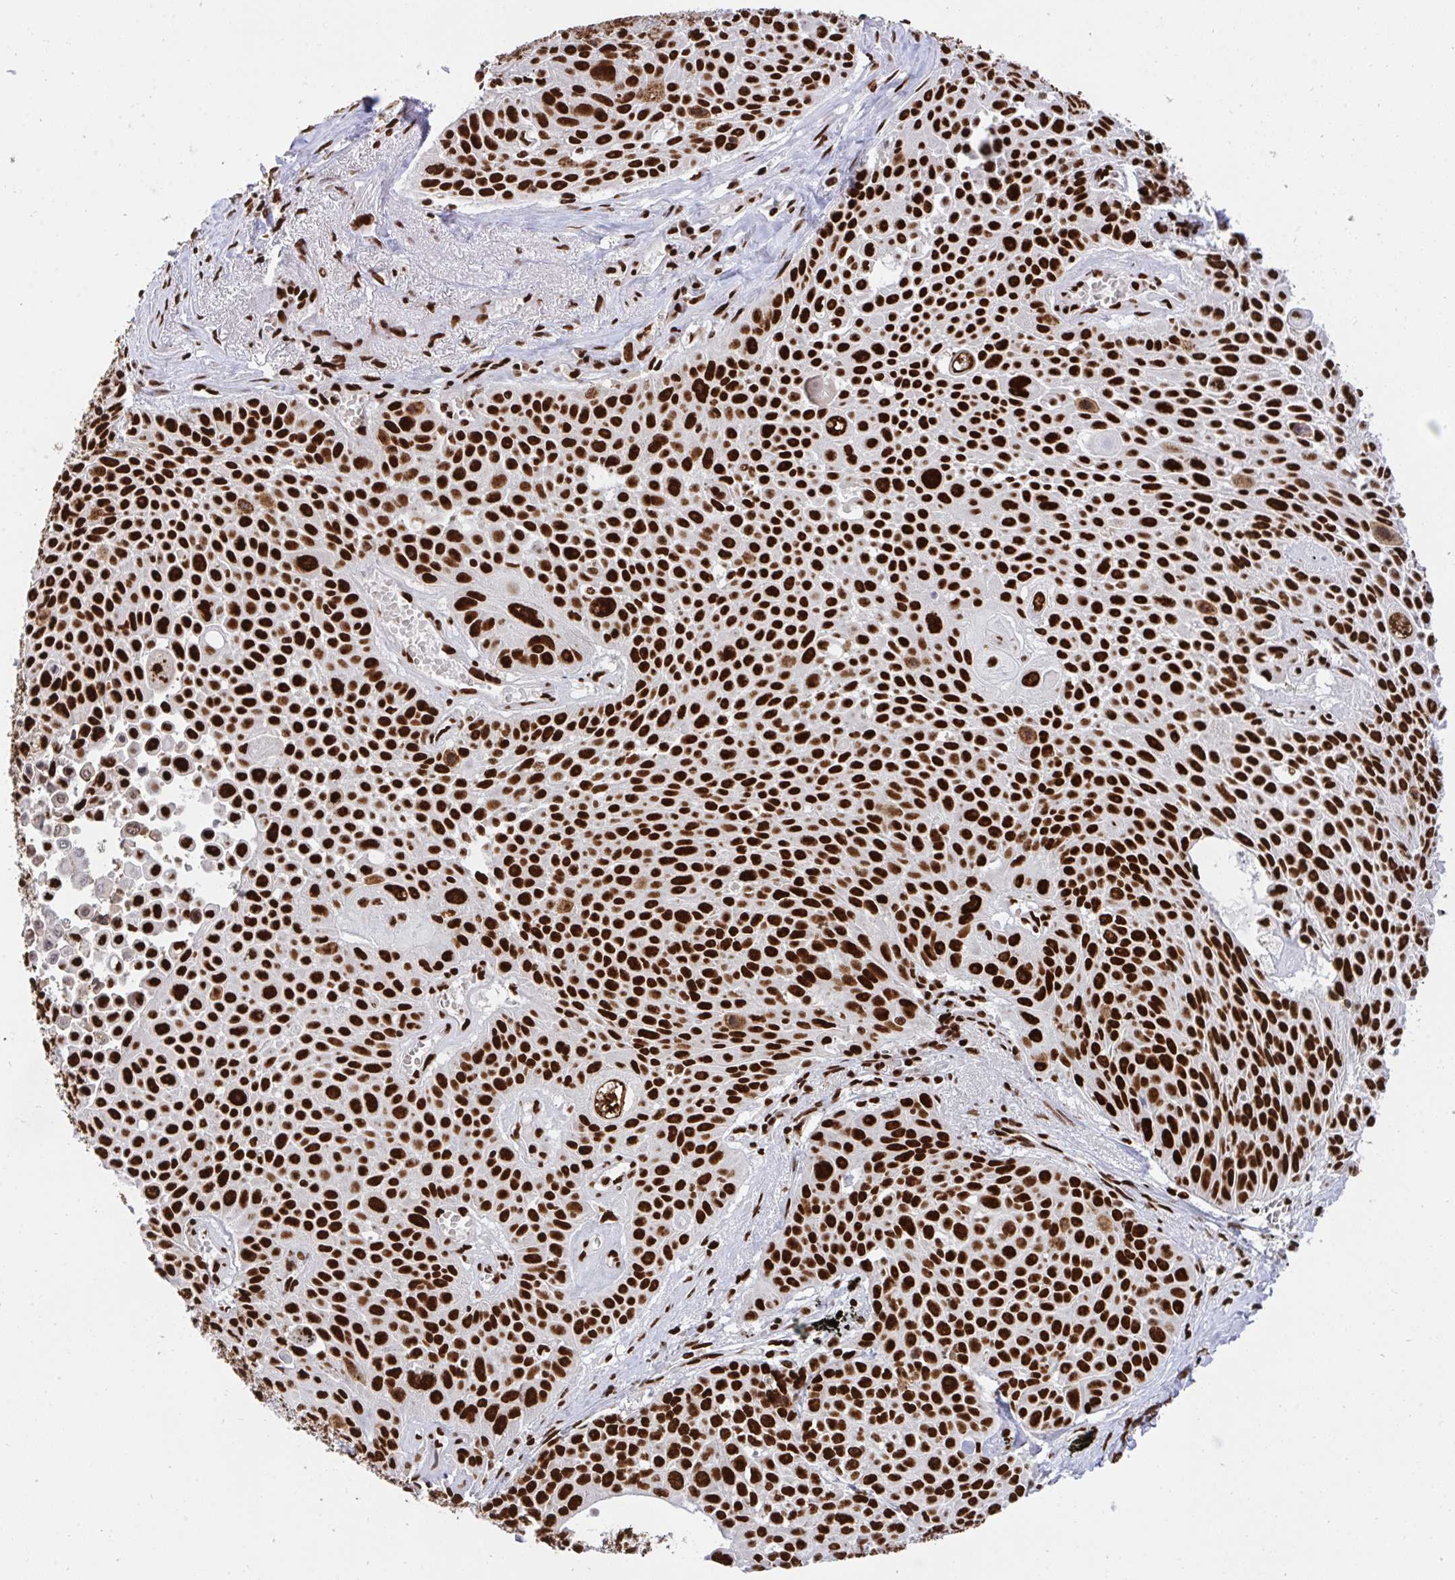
{"staining": {"intensity": "strong", "quantity": ">75%", "location": "nuclear"}, "tissue": "lung cancer", "cell_type": "Tumor cells", "image_type": "cancer", "snomed": [{"axis": "morphology", "description": "Squamous cell carcinoma, NOS"}, {"axis": "morphology", "description": "Squamous cell carcinoma, metastatic, NOS"}, {"axis": "topography", "description": "Lymph node"}, {"axis": "topography", "description": "Lung"}], "caption": "Tumor cells reveal high levels of strong nuclear staining in about >75% of cells in human lung cancer. The staining was performed using DAB, with brown indicating positive protein expression. Nuclei are stained blue with hematoxylin.", "gene": "HNRNPL", "patient": {"sex": "female", "age": 62}}